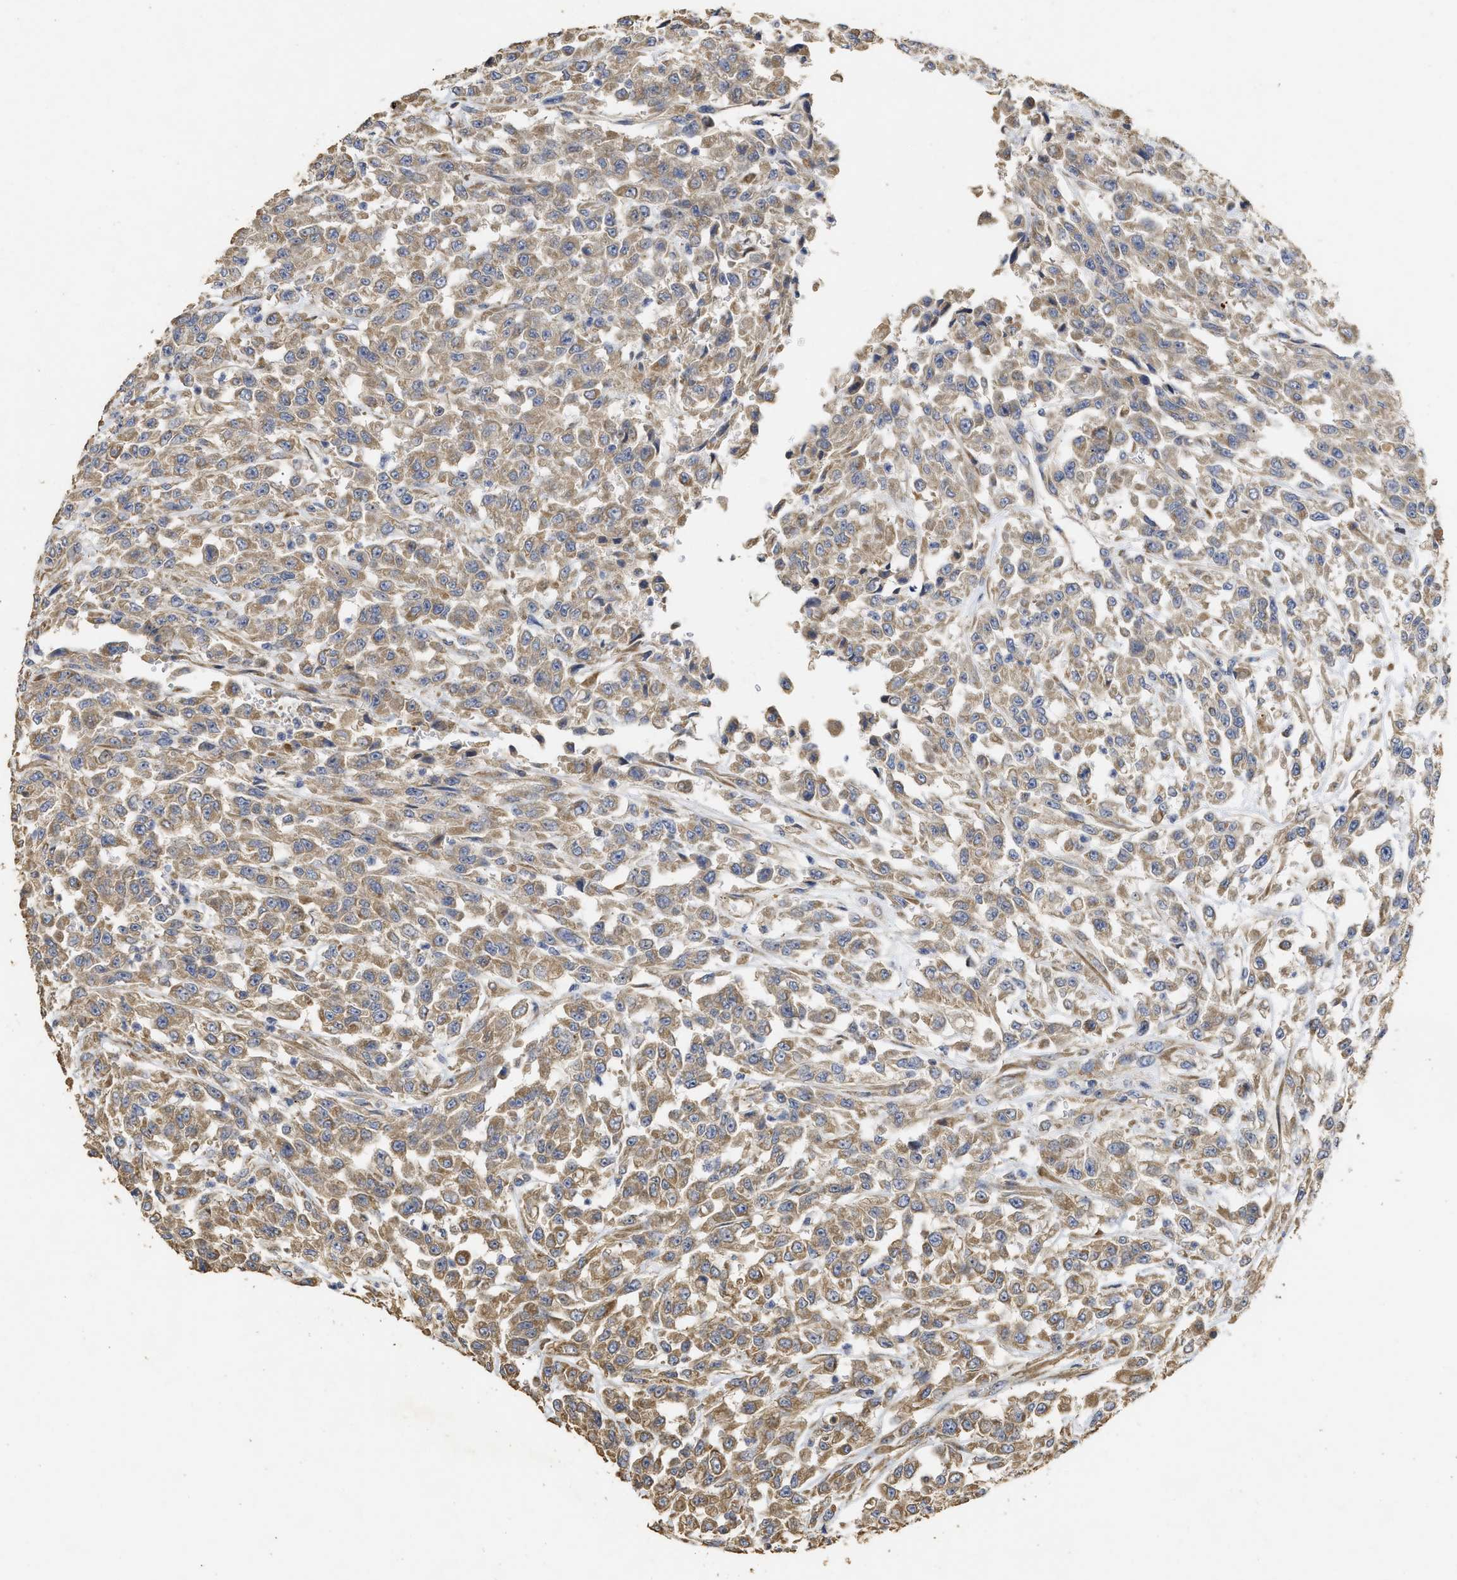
{"staining": {"intensity": "moderate", "quantity": ">75%", "location": "cytoplasmic/membranous"}, "tissue": "urothelial cancer", "cell_type": "Tumor cells", "image_type": "cancer", "snomed": [{"axis": "morphology", "description": "Urothelial carcinoma, High grade"}, {"axis": "topography", "description": "Urinary bladder"}], "caption": "Immunohistochemistry (IHC) histopathology image of high-grade urothelial carcinoma stained for a protein (brown), which reveals medium levels of moderate cytoplasmic/membranous positivity in about >75% of tumor cells.", "gene": "NAV1", "patient": {"sex": "male", "age": 46}}